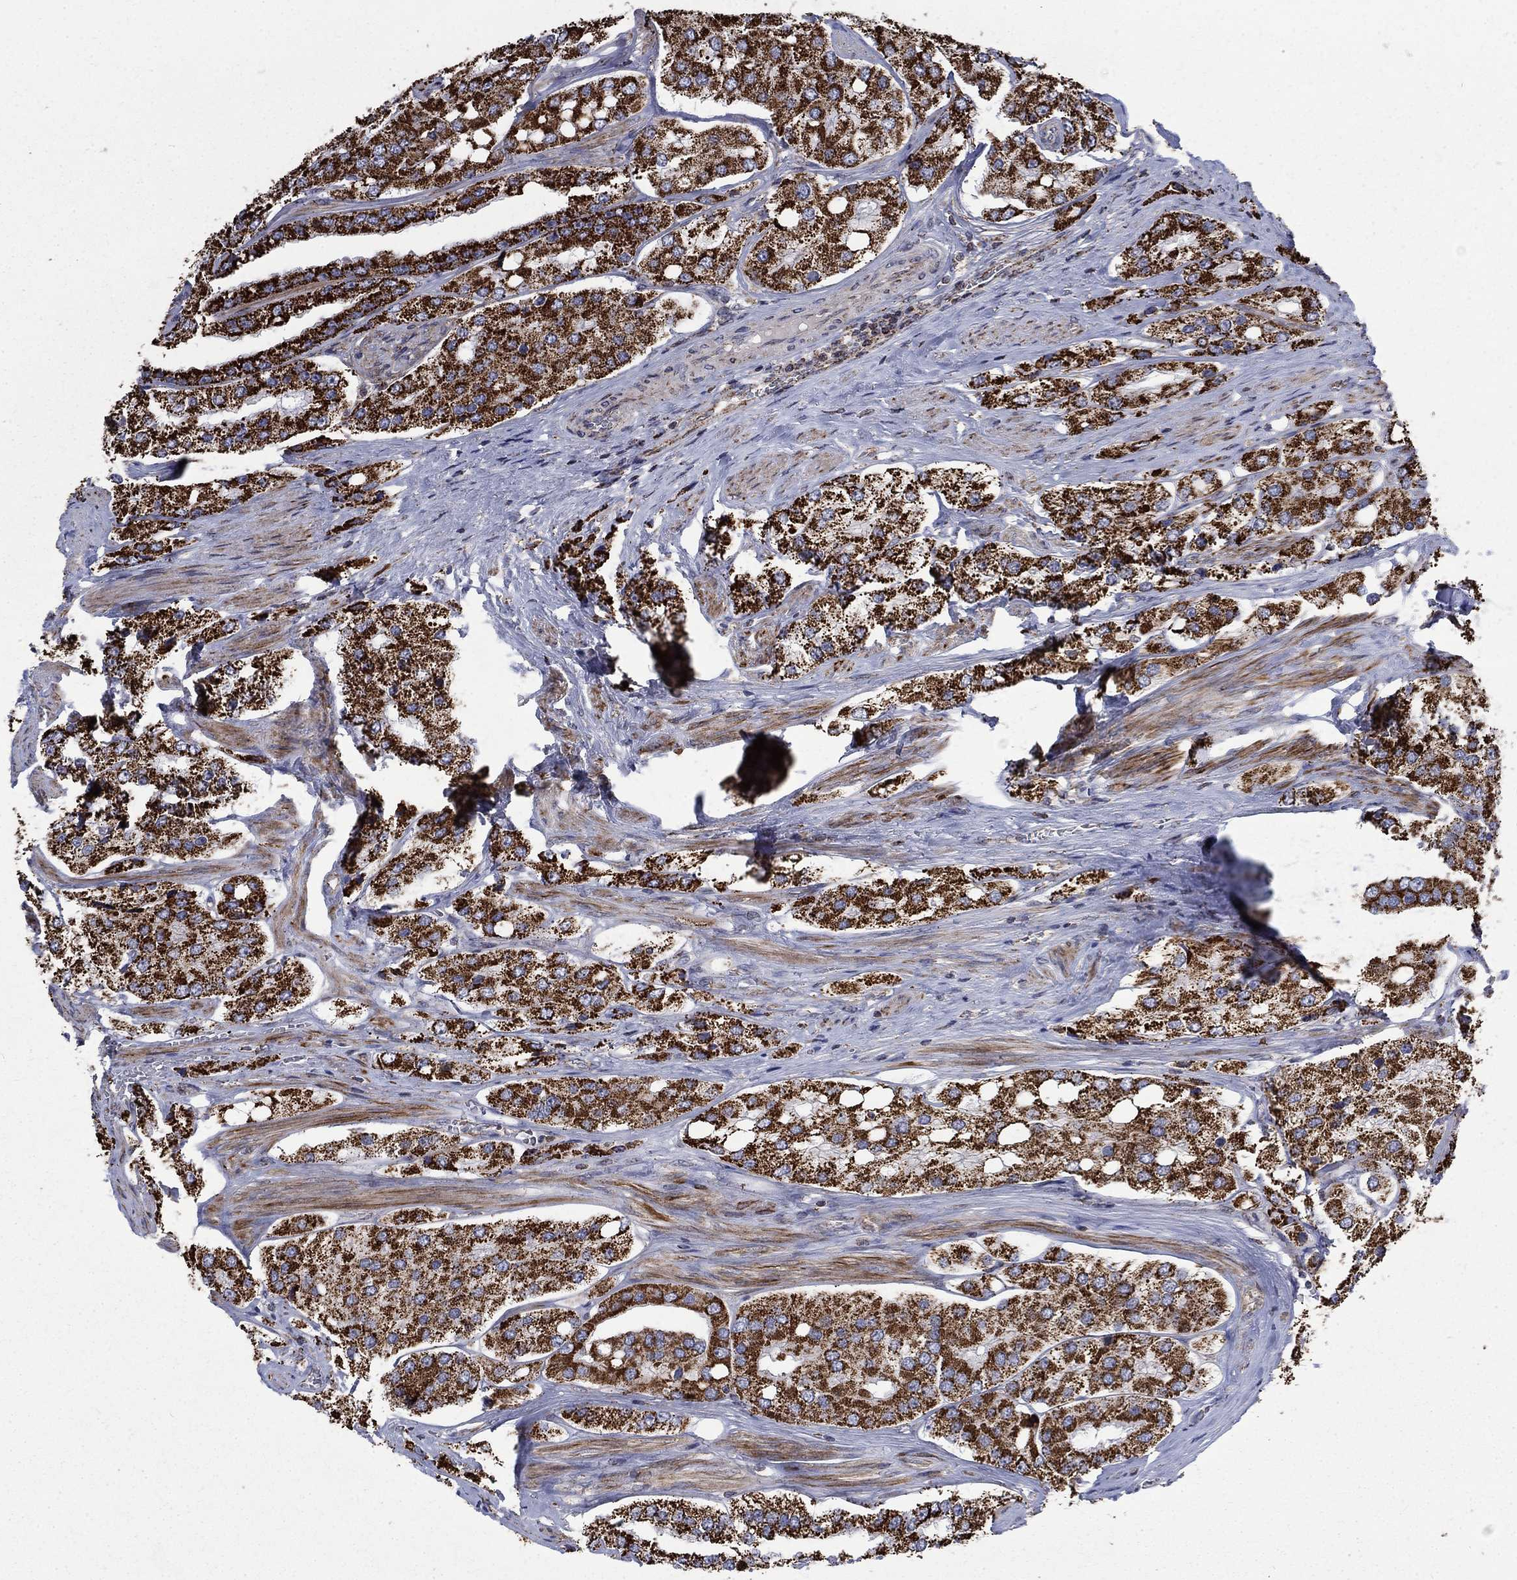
{"staining": {"intensity": "strong", "quantity": ">75%", "location": "cytoplasmic/membranous"}, "tissue": "prostate cancer", "cell_type": "Tumor cells", "image_type": "cancer", "snomed": [{"axis": "morphology", "description": "Adenocarcinoma, Low grade"}, {"axis": "topography", "description": "Prostate"}], "caption": "Strong cytoplasmic/membranous staining is identified in about >75% of tumor cells in prostate cancer (adenocarcinoma (low-grade)).", "gene": "MOAP1", "patient": {"sex": "male", "age": 69}}